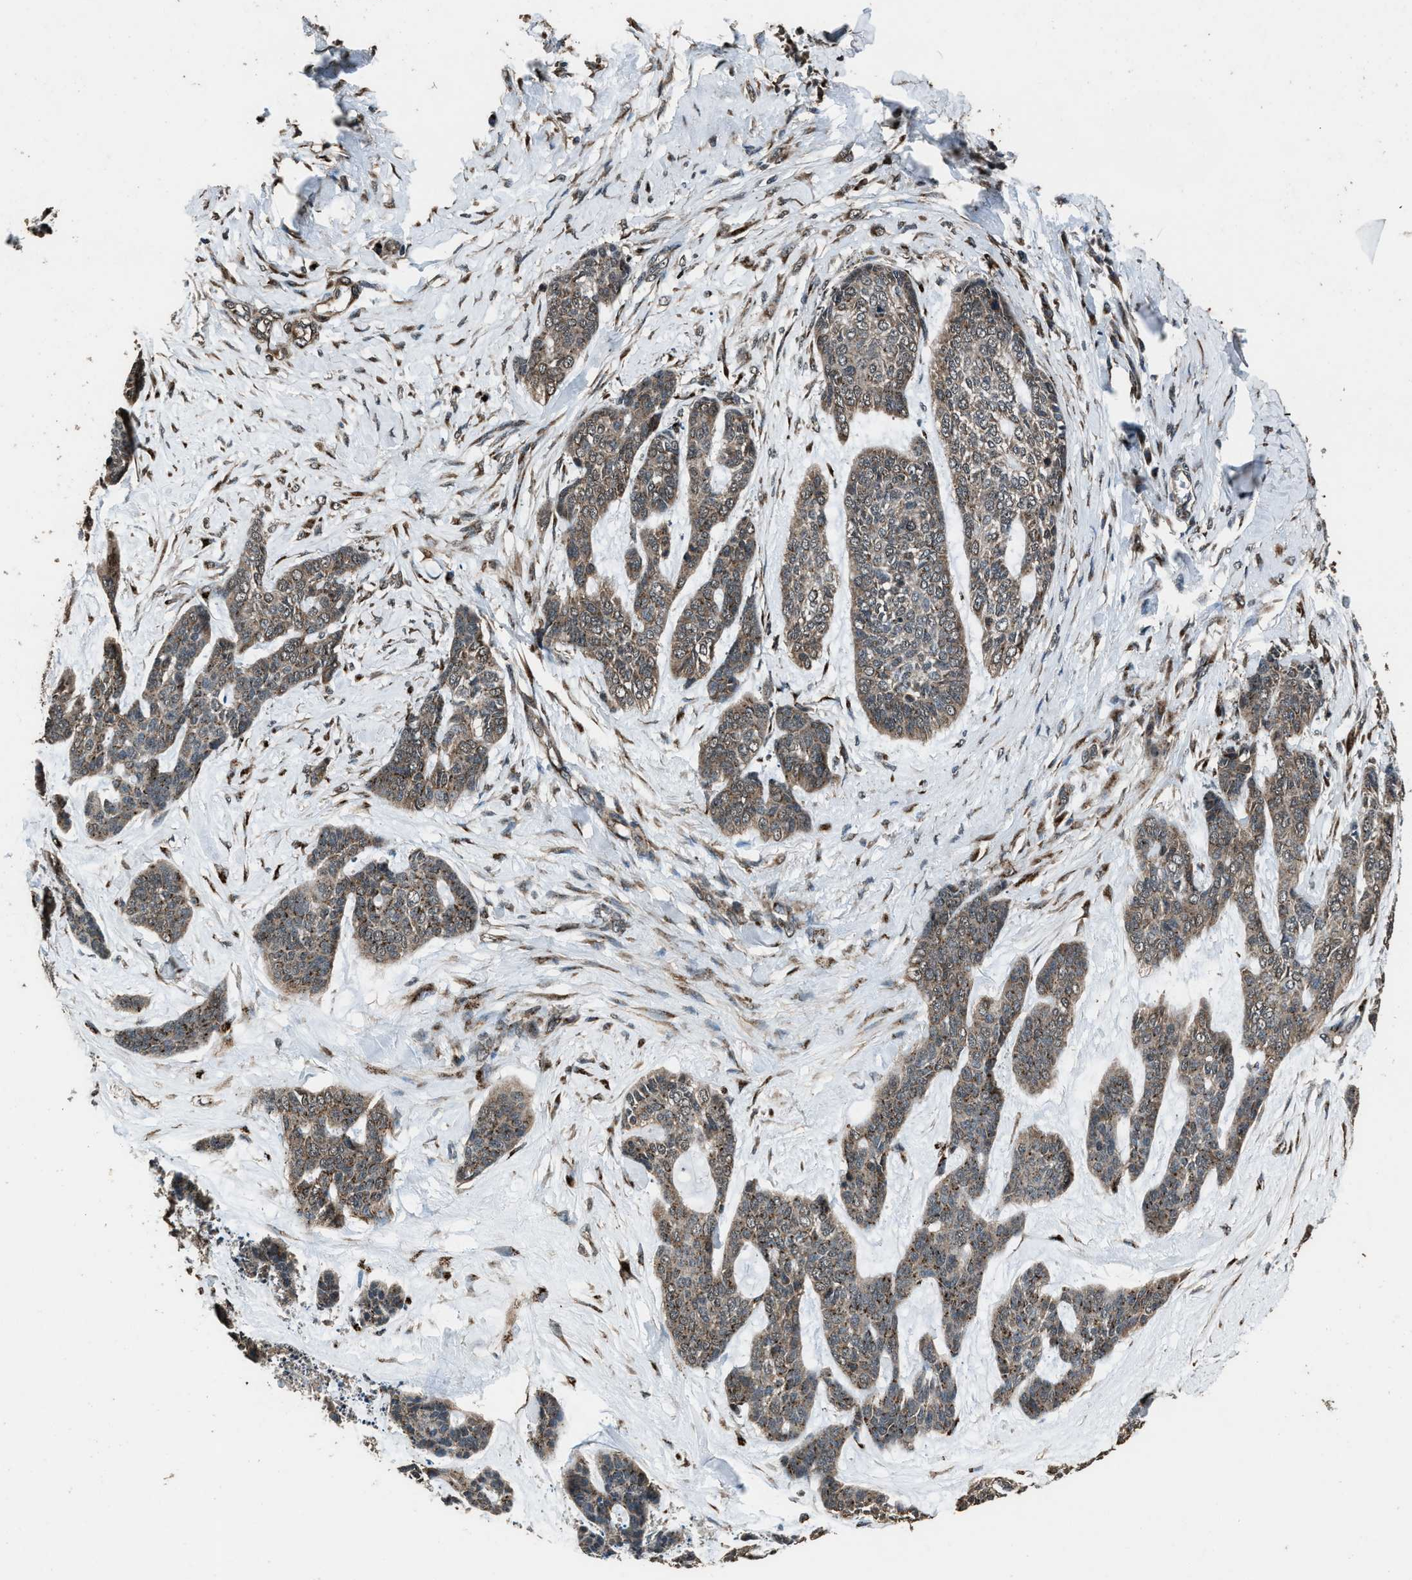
{"staining": {"intensity": "weak", "quantity": "25%-75%", "location": "cytoplasmic/membranous"}, "tissue": "skin cancer", "cell_type": "Tumor cells", "image_type": "cancer", "snomed": [{"axis": "morphology", "description": "Basal cell carcinoma"}, {"axis": "topography", "description": "Skin"}], "caption": "The histopathology image reveals a brown stain indicating the presence of a protein in the cytoplasmic/membranous of tumor cells in skin cancer.", "gene": "SLC38A10", "patient": {"sex": "female", "age": 64}}